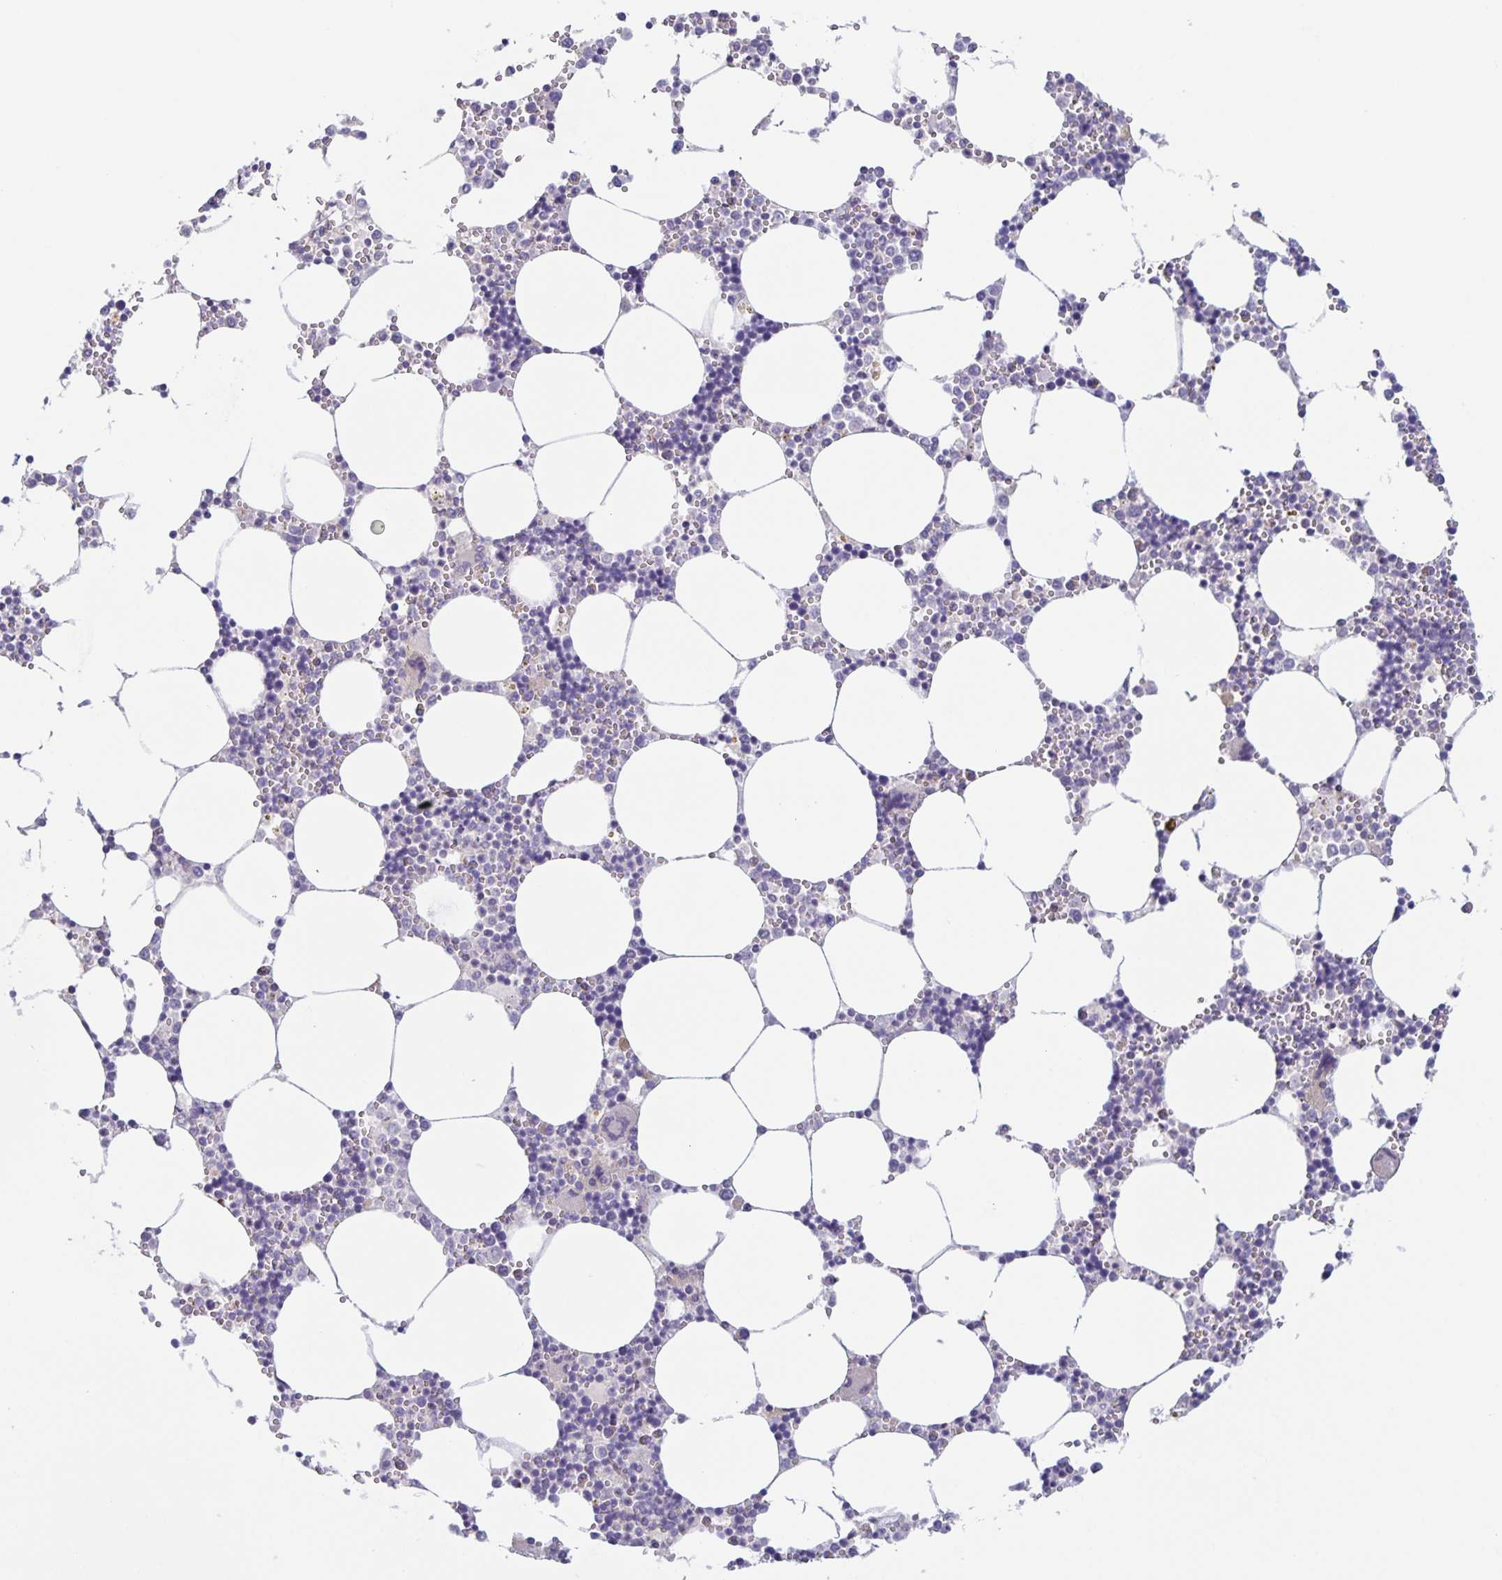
{"staining": {"intensity": "negative", "quantity": "none", "location": "none"}, "tissue": "bone marrow", "cell_type": "Hematopoietic cells", "image_type": "normal", "snomed": [{"axis": "morphology", "description": "Normal tissue, NOS"}, {"axis": "topography", "description": "Bone marrow"}], "caption": "Immunohistochemical staining of normal human bone marrow displays no significant expression in hematopoietic cells. (DAB immunohistochemistry visualized using brightfield microscopy, high magnification).", "gene": "SYNE2", "patient": {"sex": "male", "age": 54}}